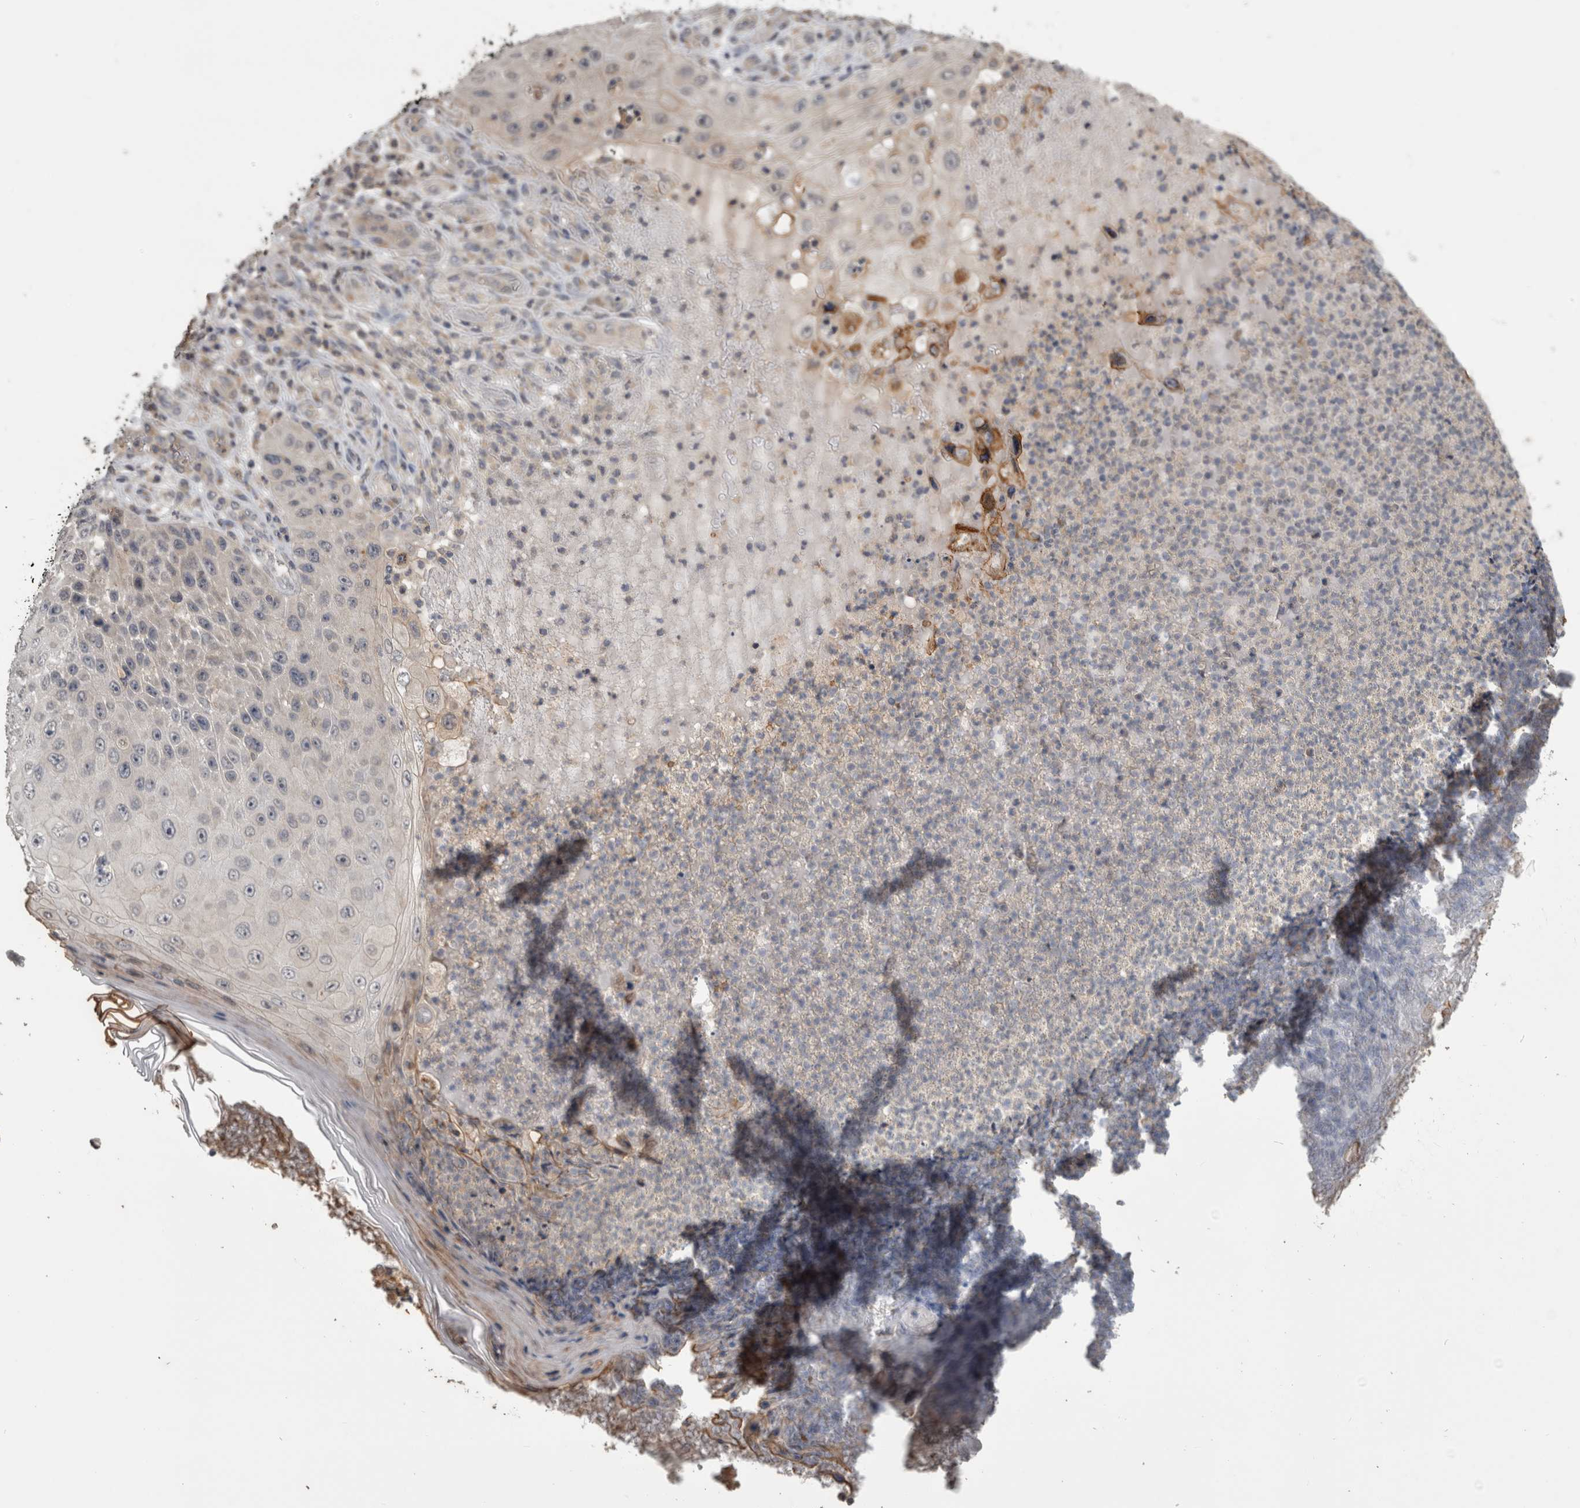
{"staining": {"intensity": "negative", "quantity": "none", "location": "none"}, "tissue": "skin cancer", "cell_type": "Tumor cells", "image_type": "cancer", "snomed": [{"axis": "morphology", "description": "Squamous cell carcinoma, NOS"}, {"axis": "topography", "description": "Skin"}], "caption": "Immunohistochemistry image of neoplastic tissue: squamous cell carcinoma (skin) stained with DAB (3,3'-diaminobenzidine) reveals no significant protein positivity in tumor cells.", "gene": "ANXA13", "patient": {"sex": "female", "age": 88}}